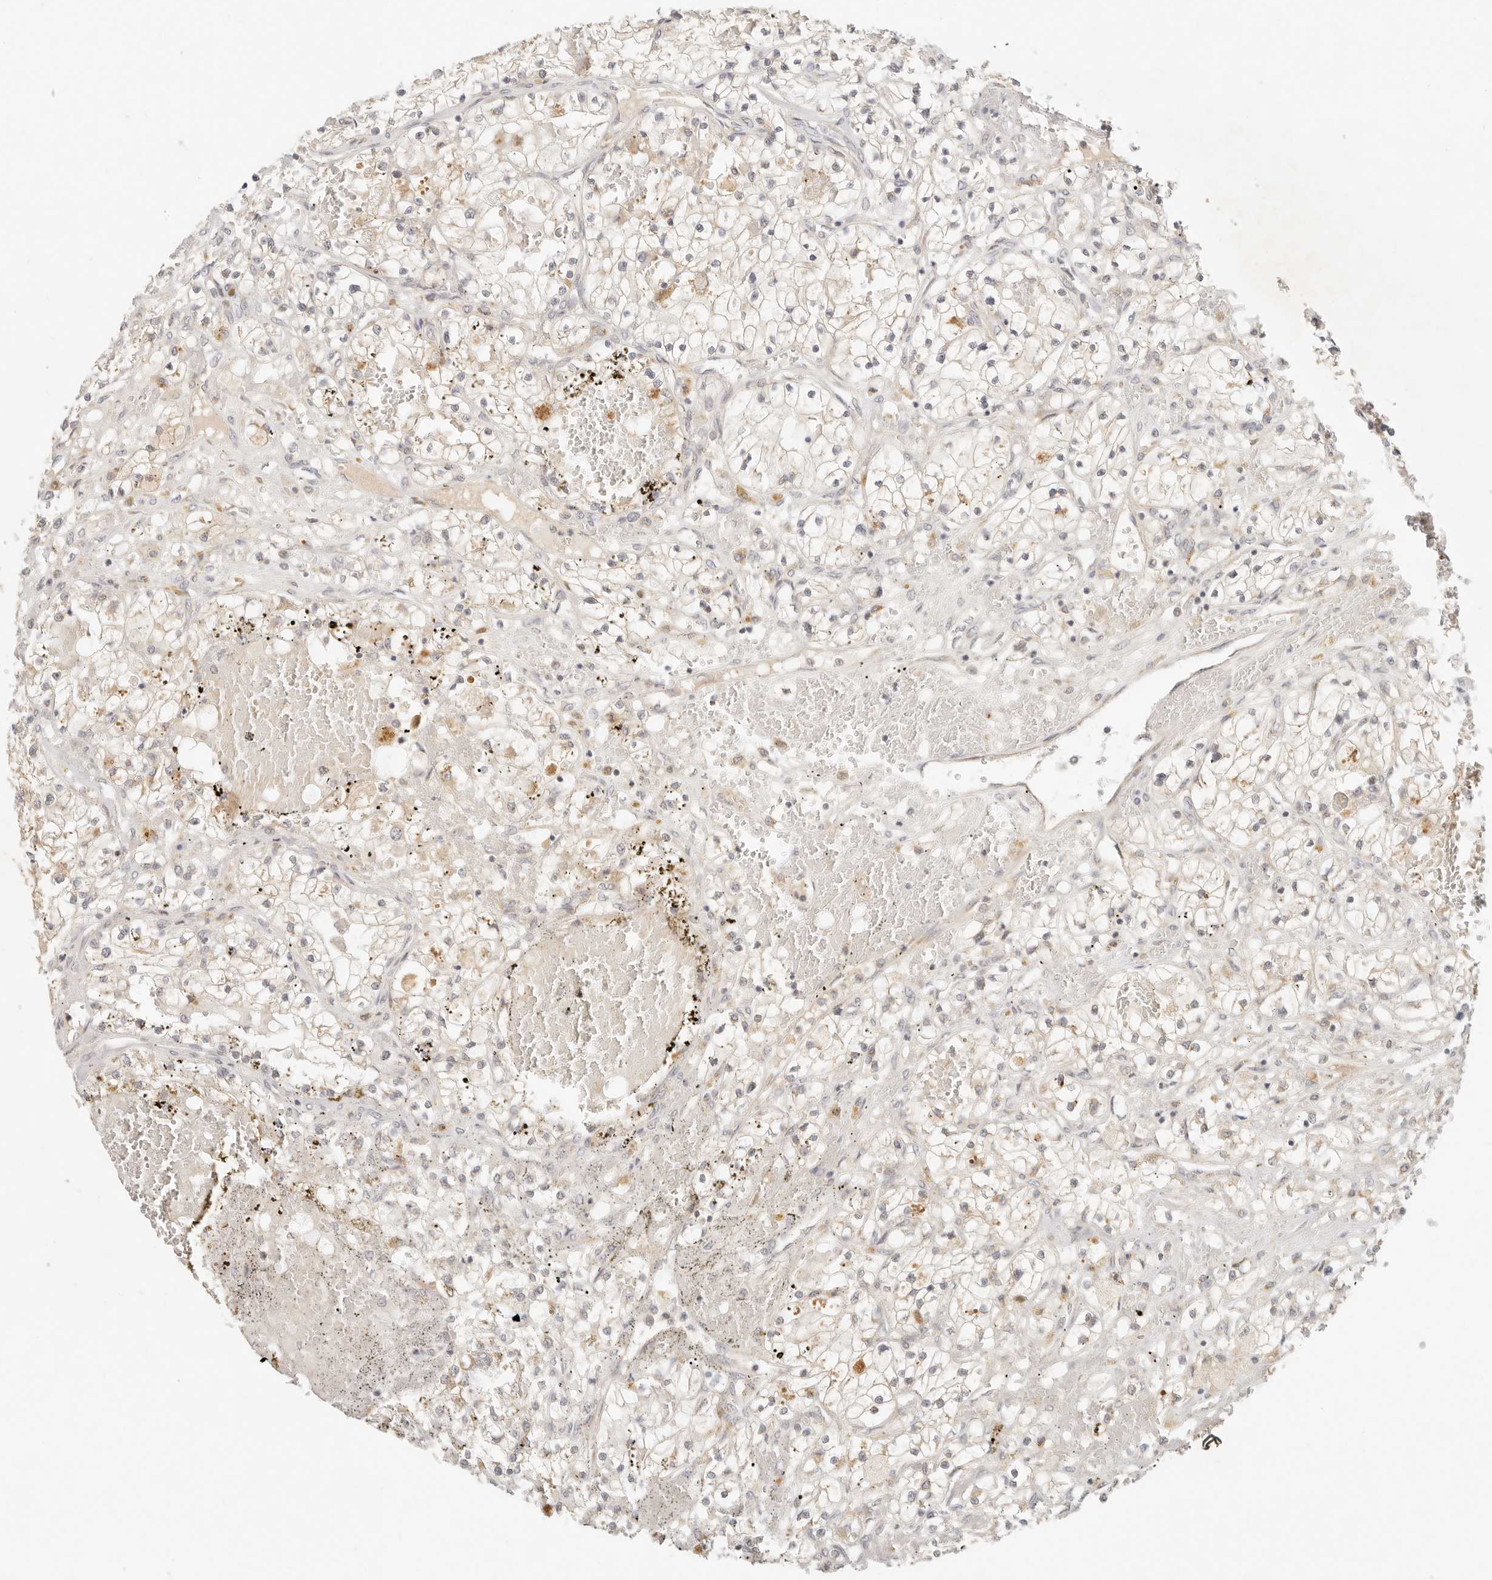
{"staining": {"intensity": "negative", "quantity": "none", "location": "none"}, "tissue": "renal cancer", "cell_type": "Tumor cells", "image_type": "cancer", "snomed": [{"axis": "morphology", "description": "Normal tissue, NOS"}, {"axis": "morphology", "description": "Adenocarcinoma, NOS"}, {"axis": "topography", "description": "Kidney"}], "caption": "Tumor cells show no significant positivity in renal adenocarcinoma. (Stains: DAB (3,3'-diaminobenzidine) immunohistochemistry with hematoxylin counter stain, Microscopy: brightfield microscopy at high magnification).", "gene": "INTS11", "patient": {"sex": "male", "age": 68}}